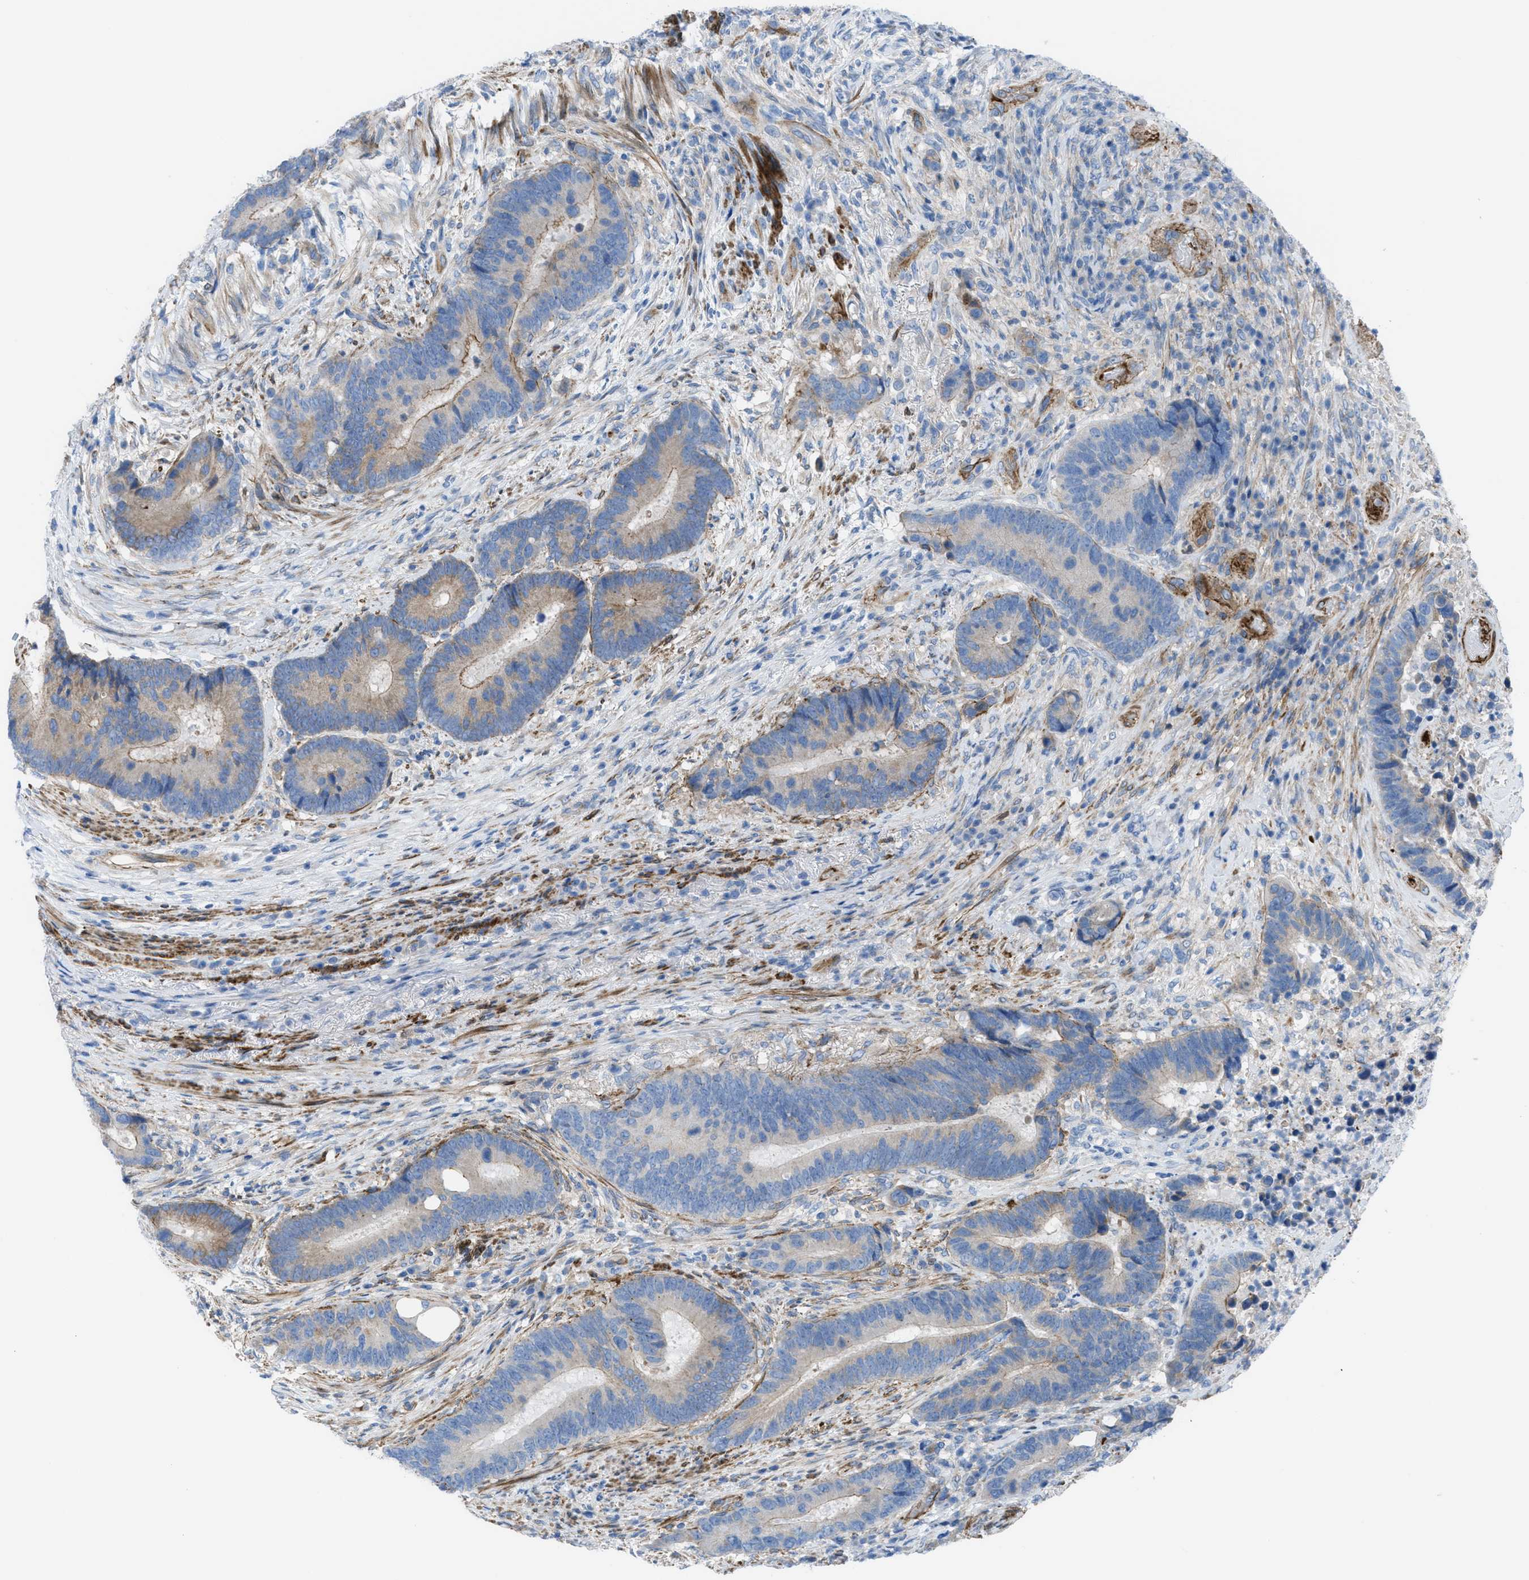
{"staining": {"intensity": "weak", "quantity": "<25%", "location": "cytoplasmic/membranous"}, "tissue": "colorectal cancer", "cell_type": "Tumor cells", "image_type": "cancer", "snomed": [{"axis": "morphology", "description": "Adenocarcinoma, NOS"}, {"axis": "topography", "description": "Rectum"}], "caption": "High power microscopy micrograph of an immunohistochemistry (IHC) image of colorectal adenocarcinoma, revealing no significant positivity in tumor cells. (DAB (3,3'-diaminobenzidine) immunohistochemistry (IHC), high magnification).", "gene": "KCNH7", "patient": {"sex": "female", "age": 89}}